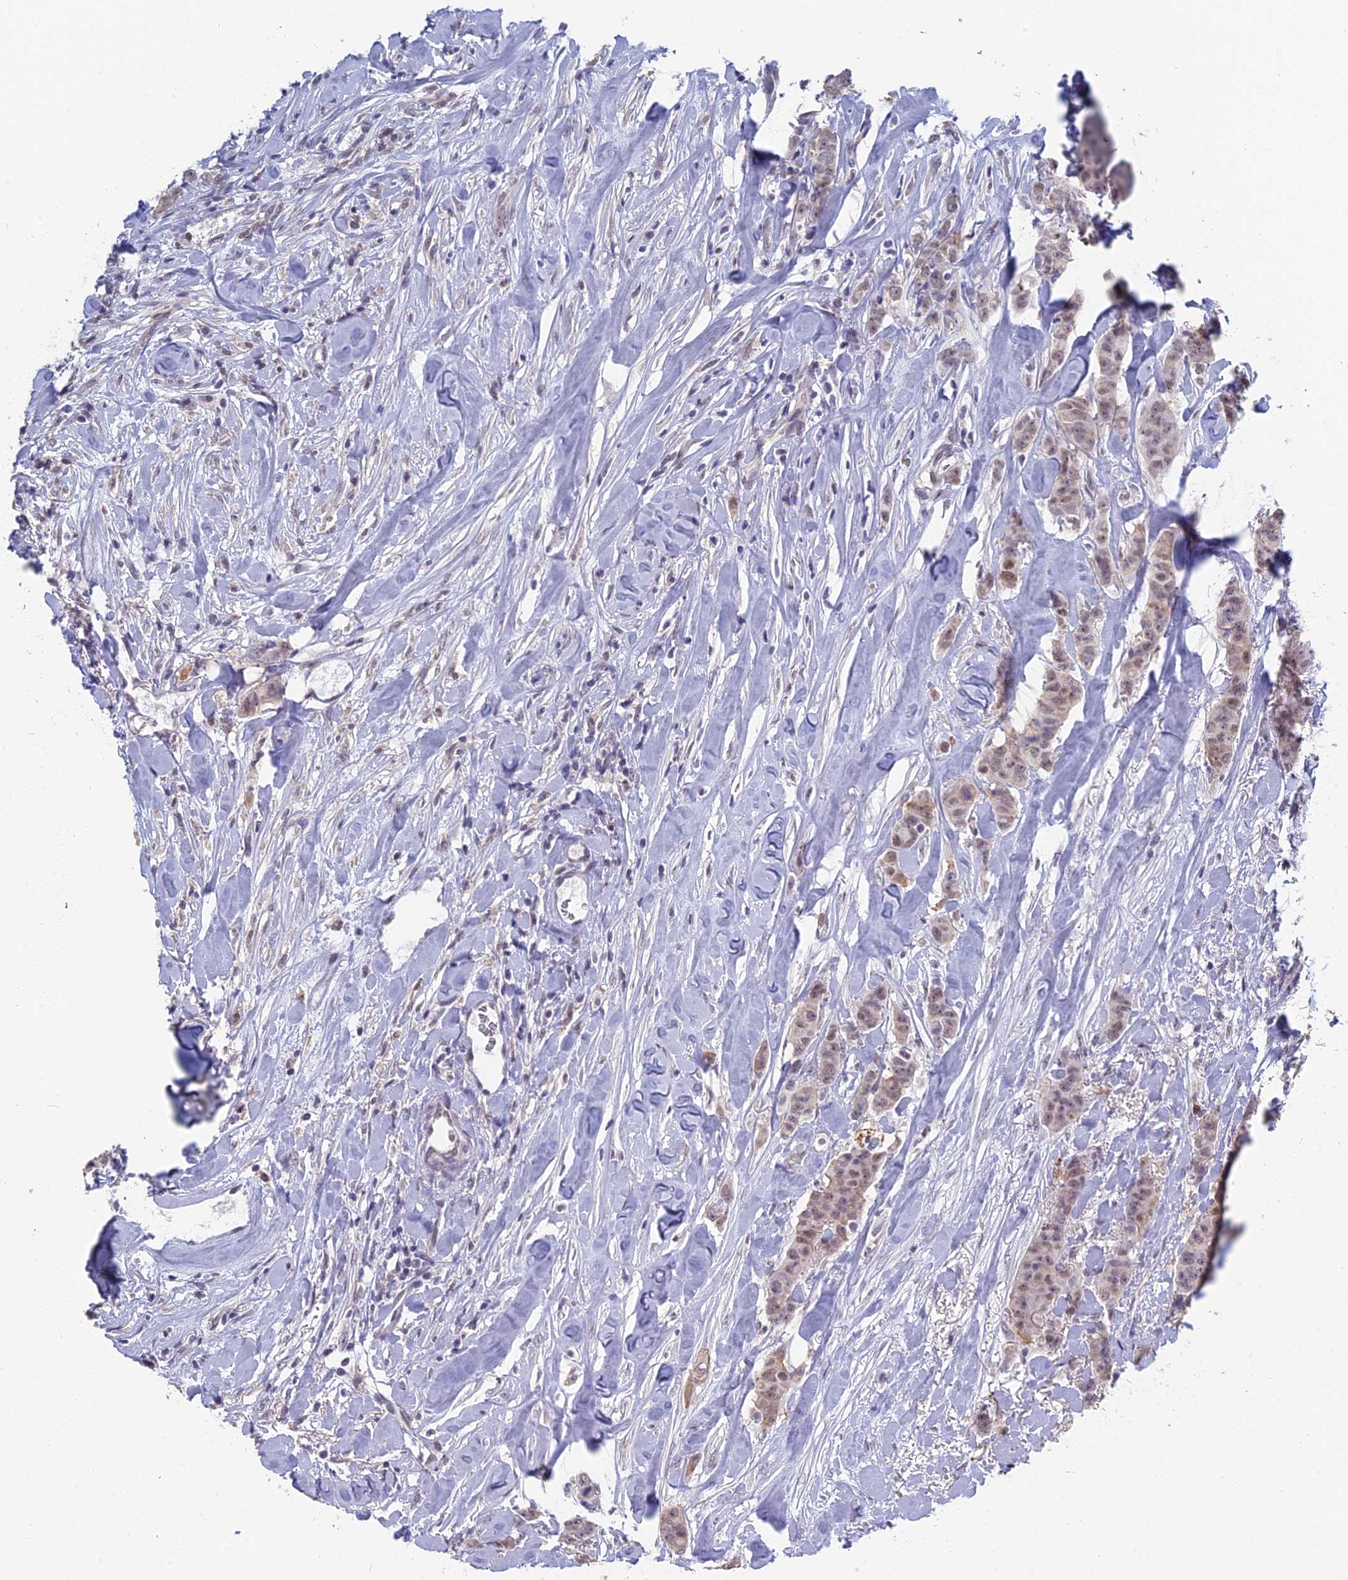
{"staining": {"intensity": "weak", "quantity": "25%-75%", "location": "nuclear"}, "tissue": "breast cancer", "cell_type": "Tumor cells", "image_type": "cancer", "snomed": [{"axis": "morphology", "description": "Duct carcinoma"}, {"axis": "topography", "description": "Breast"}], "caption": "DAB (3,3'-diaminobenzidine) immunohistochemical staining of human invasive ductal carcinoma (breast) exhibits weak nuclear protein positivity in approximately 25%-75% of tumor cells.", "gene": "MT-CO3", "patient": {"sex": "female", "age": 40}}